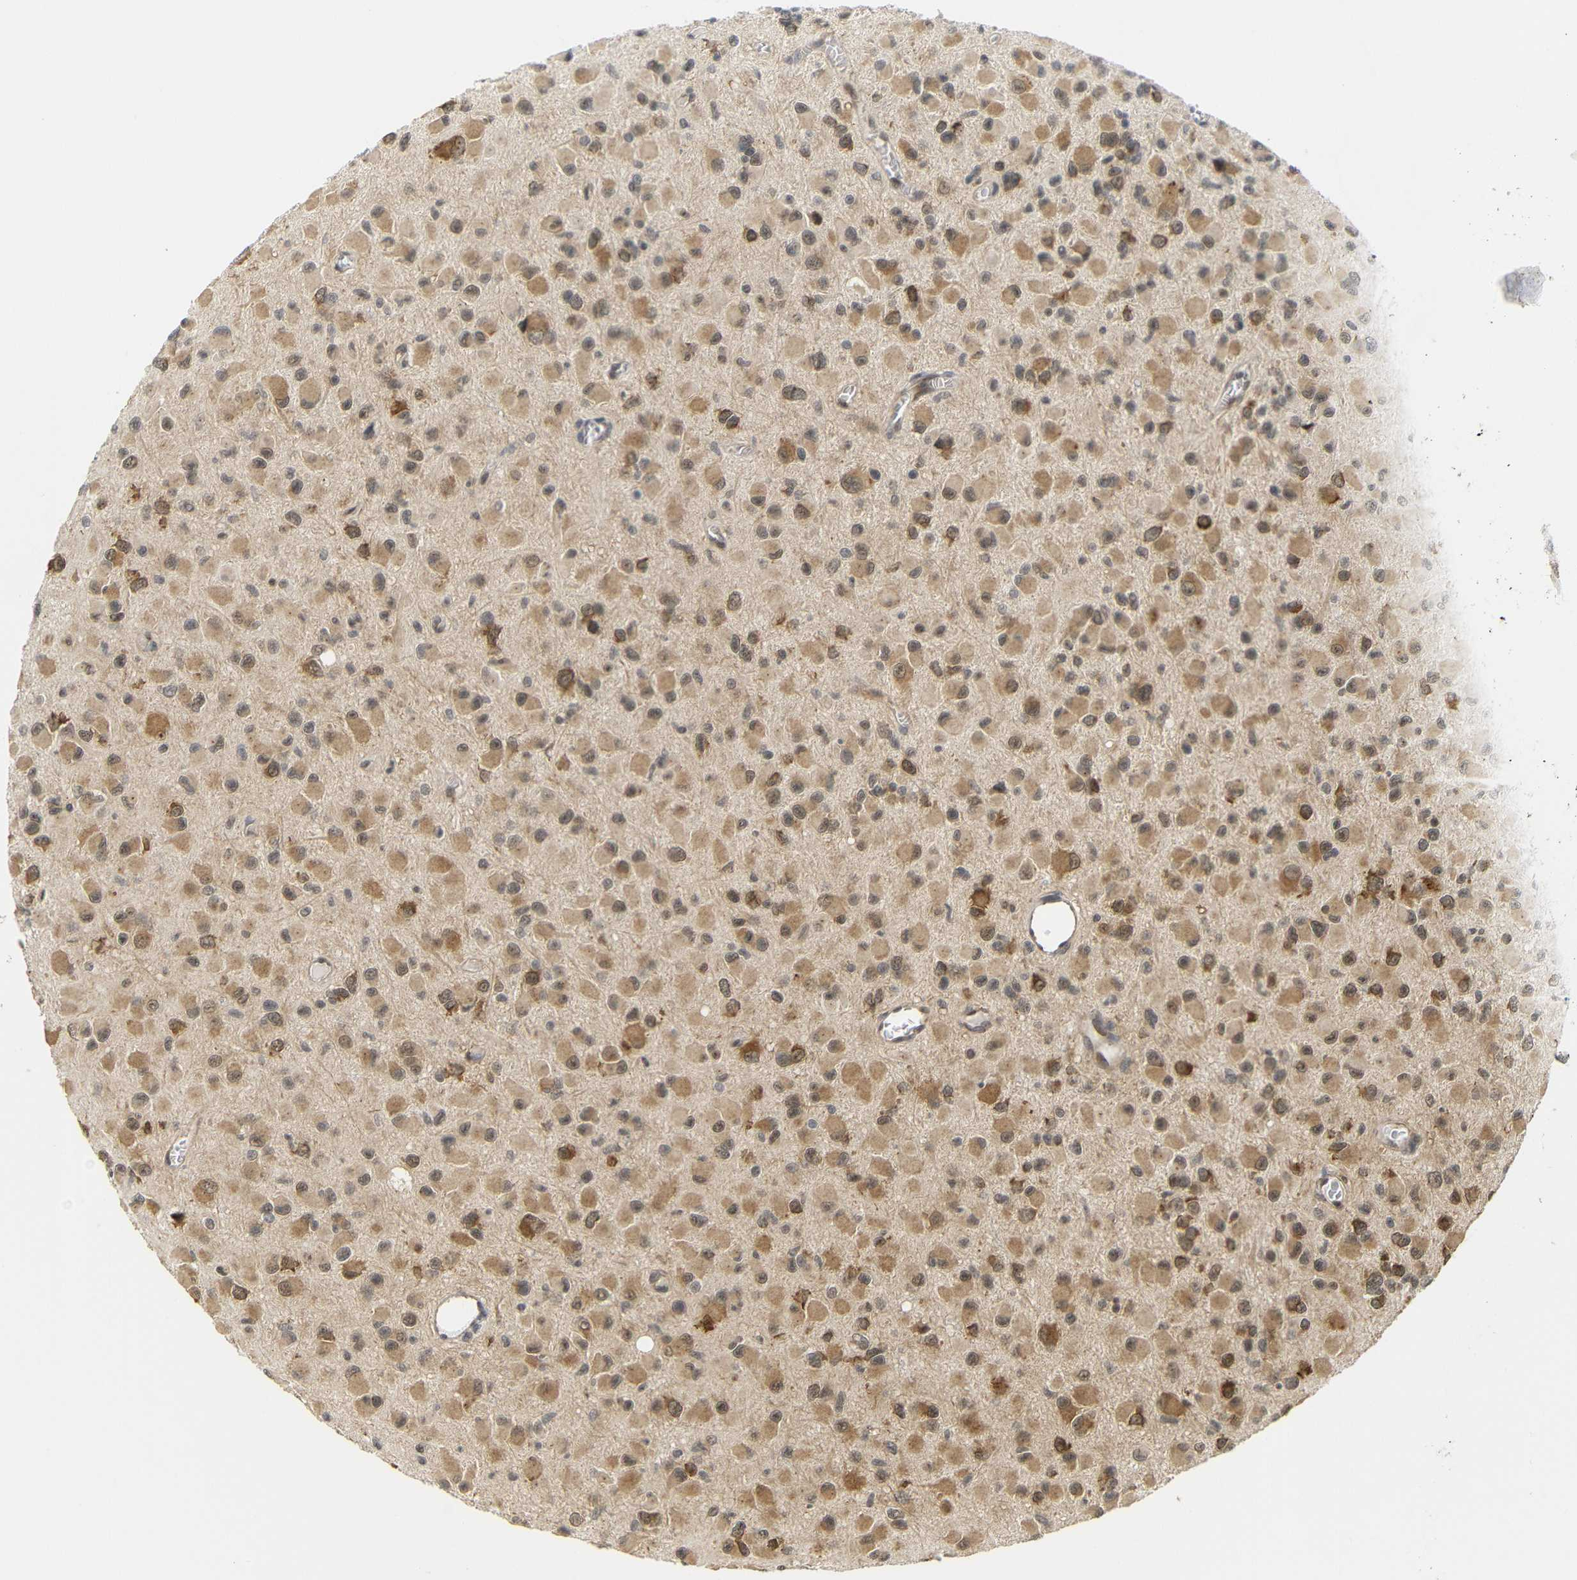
{"staining": {"intensity": "moderate", "quantity": ">75%", "location": "cytoplasmic/membranous,nuclear"}, "tissue": "glioma", "cell_type": "Tumor cells", "image_type": "cancer", "snomed": [{"axis": "morphology", "description": "Glioma, malignant, Low grade"}, {"axis": "topography", "description": "Brain"}], "caption": "Protein expression analysis of low-grade glioma (malignant) exhibits moderate cytoplasmic/membranous and nuclear staining in approximately >75% of tumor cells.", "gene": "GJA5", "patient": {"sex": "male", "age": 42}}